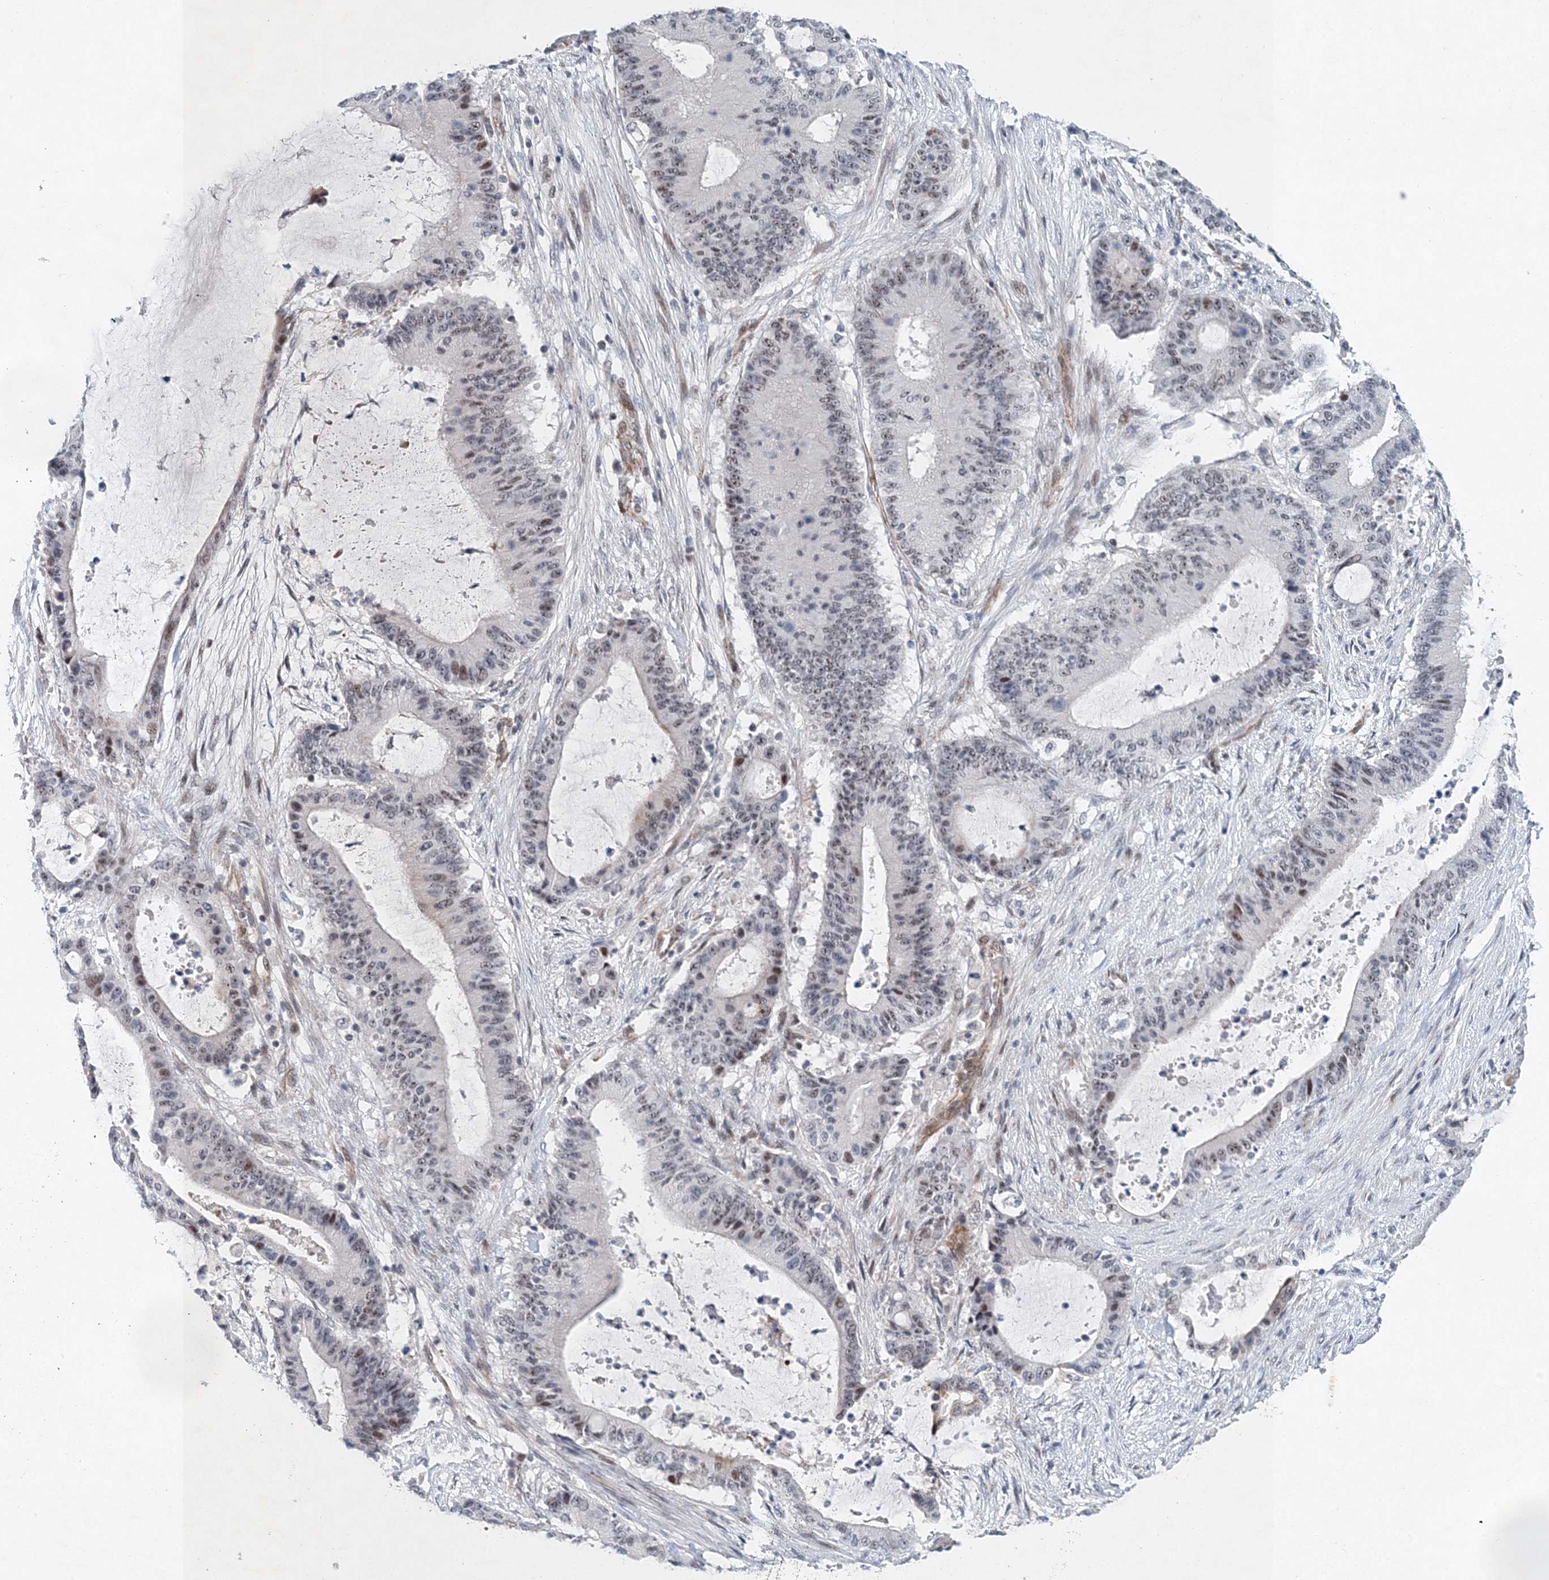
{"staining": {"intensity": "moderate", "quantity": "<25%", "location": "nuclear"}, "tissue": "liver cancer", "cell_type": "Tumor cells", "image_type": "cancer", "snomed": [{"axis": "morphology", "description": "Normal tissue, NOS"}, {"axis": "morphology", "description": "Cholangiocarcinoma"}, {"axis": "topography", "description": "Liver"}, {"axis": "topography", "description": "Peripheral nerve tissue"}], "caption": "Moderate nuclear expression is present in approximately <25% of tumor cells in liver cancer (cholangiocarcinoma). The protein of interest is stained brown, and the nuclei are stained in blue (DAB (3,3'-diaminobenzidine) IHC with brightfield microscopy, high magnification).", "gene": "UIMC1", "patient": {"sex": "female", "age": 73}}